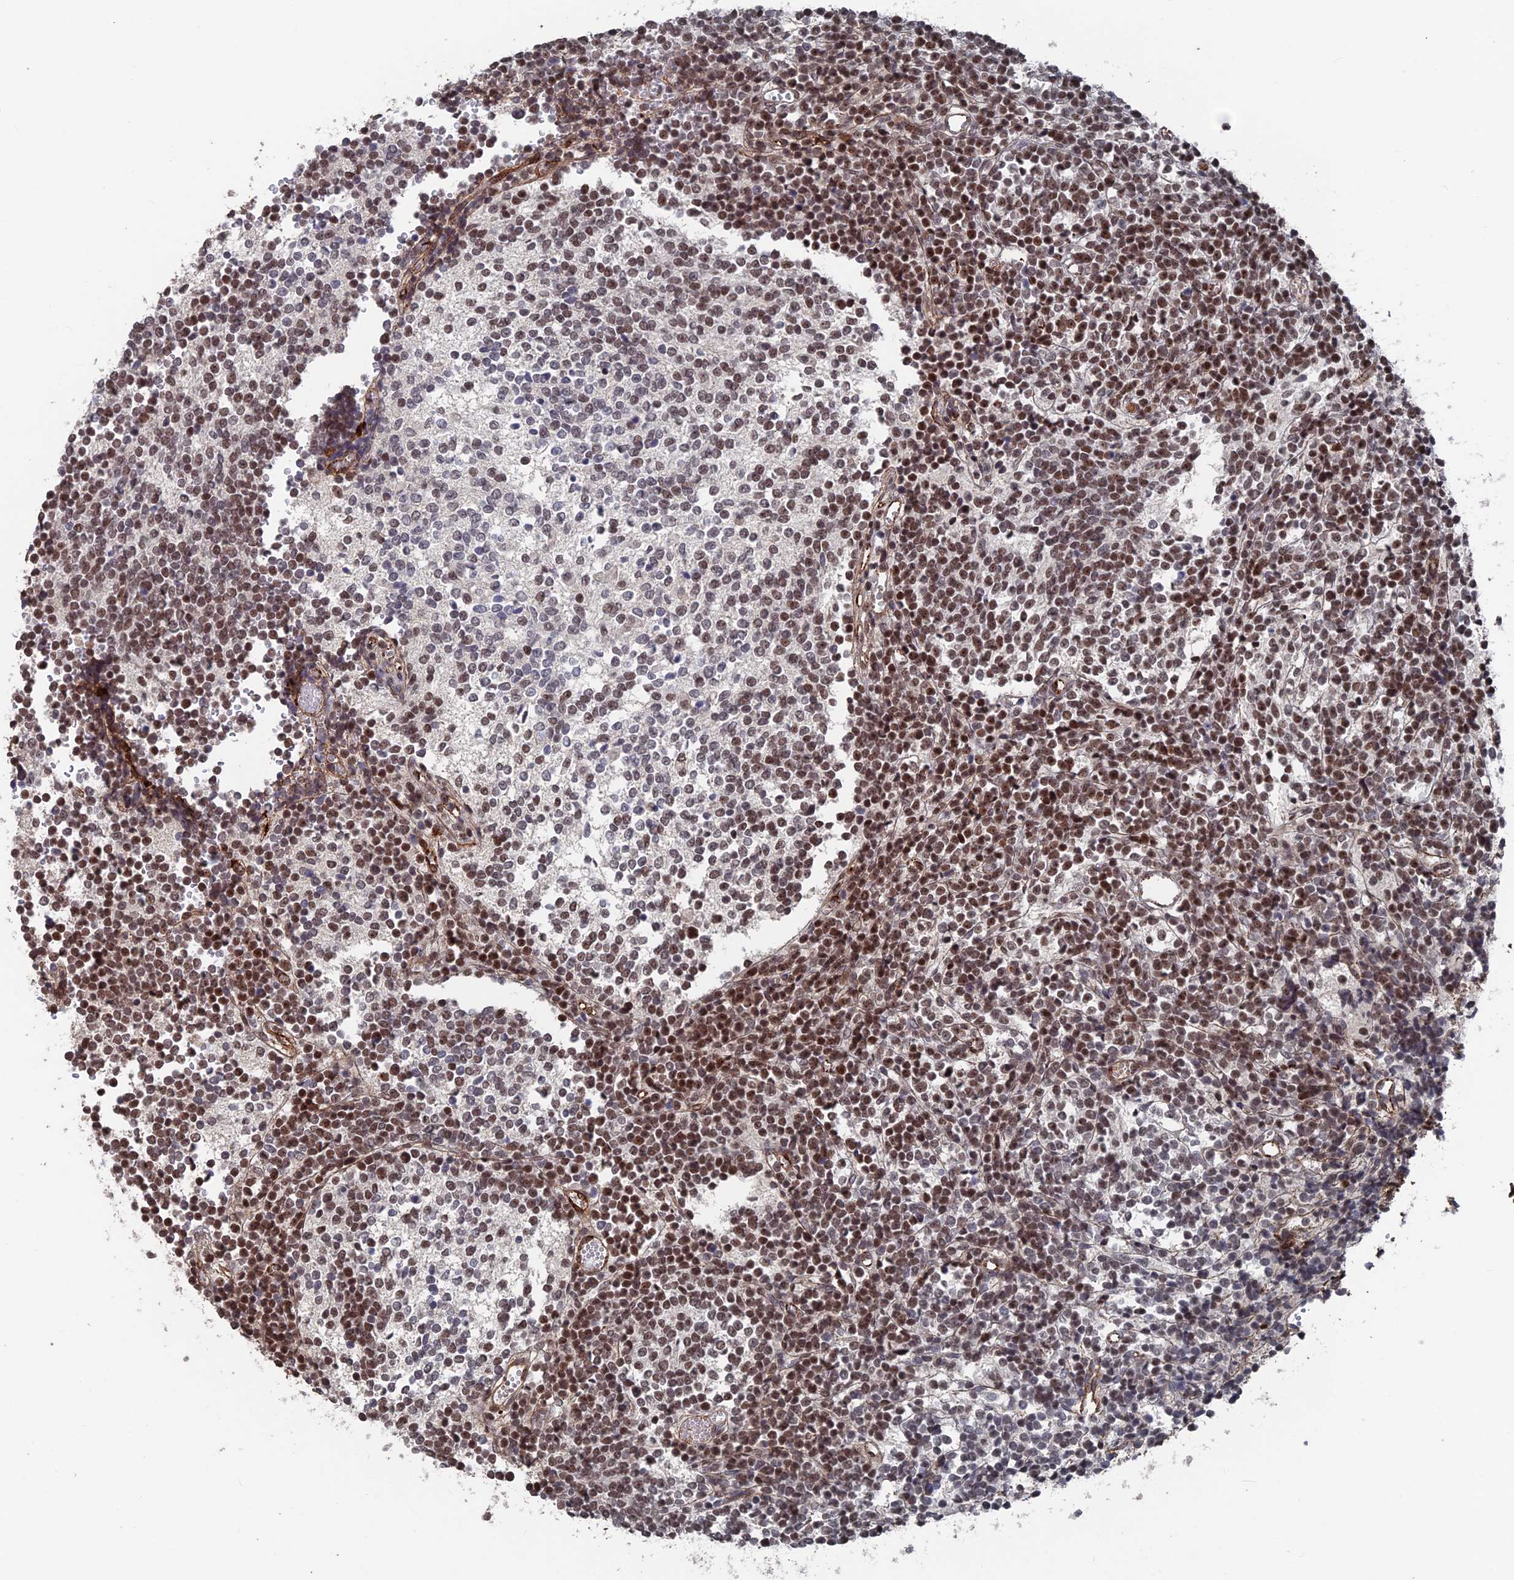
{"staining": {"intensity": "moderate", "quantity": ">75%", "location": "nuclear"}, "tissue": "glioma", "cell_type": "Tumor cells", "image_type": "cancer", "snomed": [{"axis": "morphology", "description": "Glioma, malignant, Low grade"}, {"axis": "topography", "description": "Brain"}], "caption": "A micrograph of human glioma stained for a protein reveals moderate nuclear brown staining in tumor cells. Using DAB (3,3'-diaminobenzidine) (brown) and hematoxylin (blue) stains, captured at high magnification using brightfield microscopy.", "gene": "SH3D21", "patient": {"sex": "female", "age": 1}}